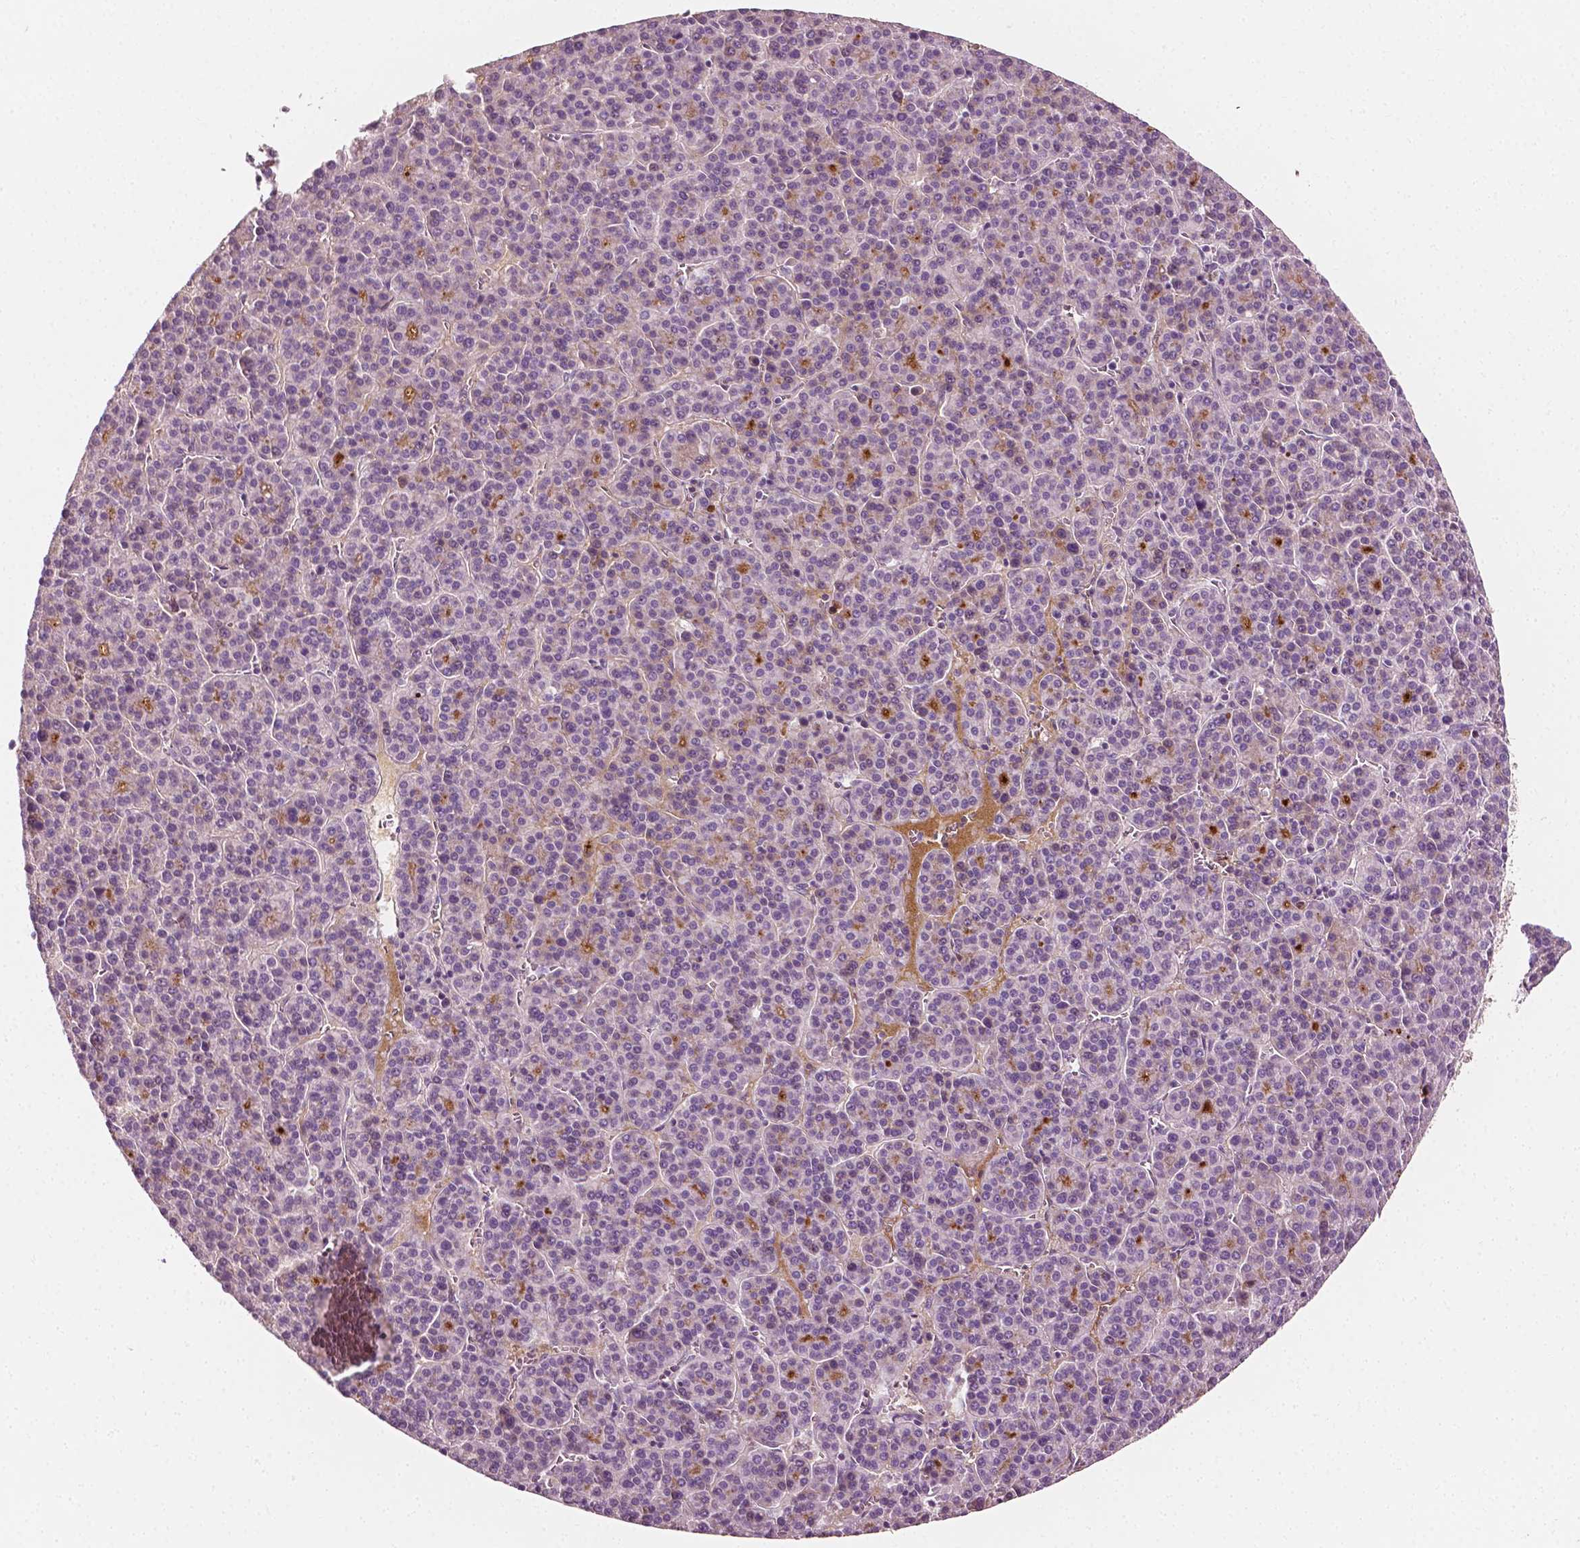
{"staining": {"intensity": "negative", "quantity": "none", "location": "none"}, "tissue": "liver cancer", "cell_type": "Tumor cells", "image_type": "cancer", "snomed": [{"axis": "morphology", "description": "Carcinoma, Hepatocellular, NOS"}, {"axis": "topography", "description": "Liver"}], "caption": "Micrograph shows no protein staining in tumor cells of liver hepatocellular carcinoma tissue.", "gene": "APOA4", "patient": {"sex": "female", "age": 58}}